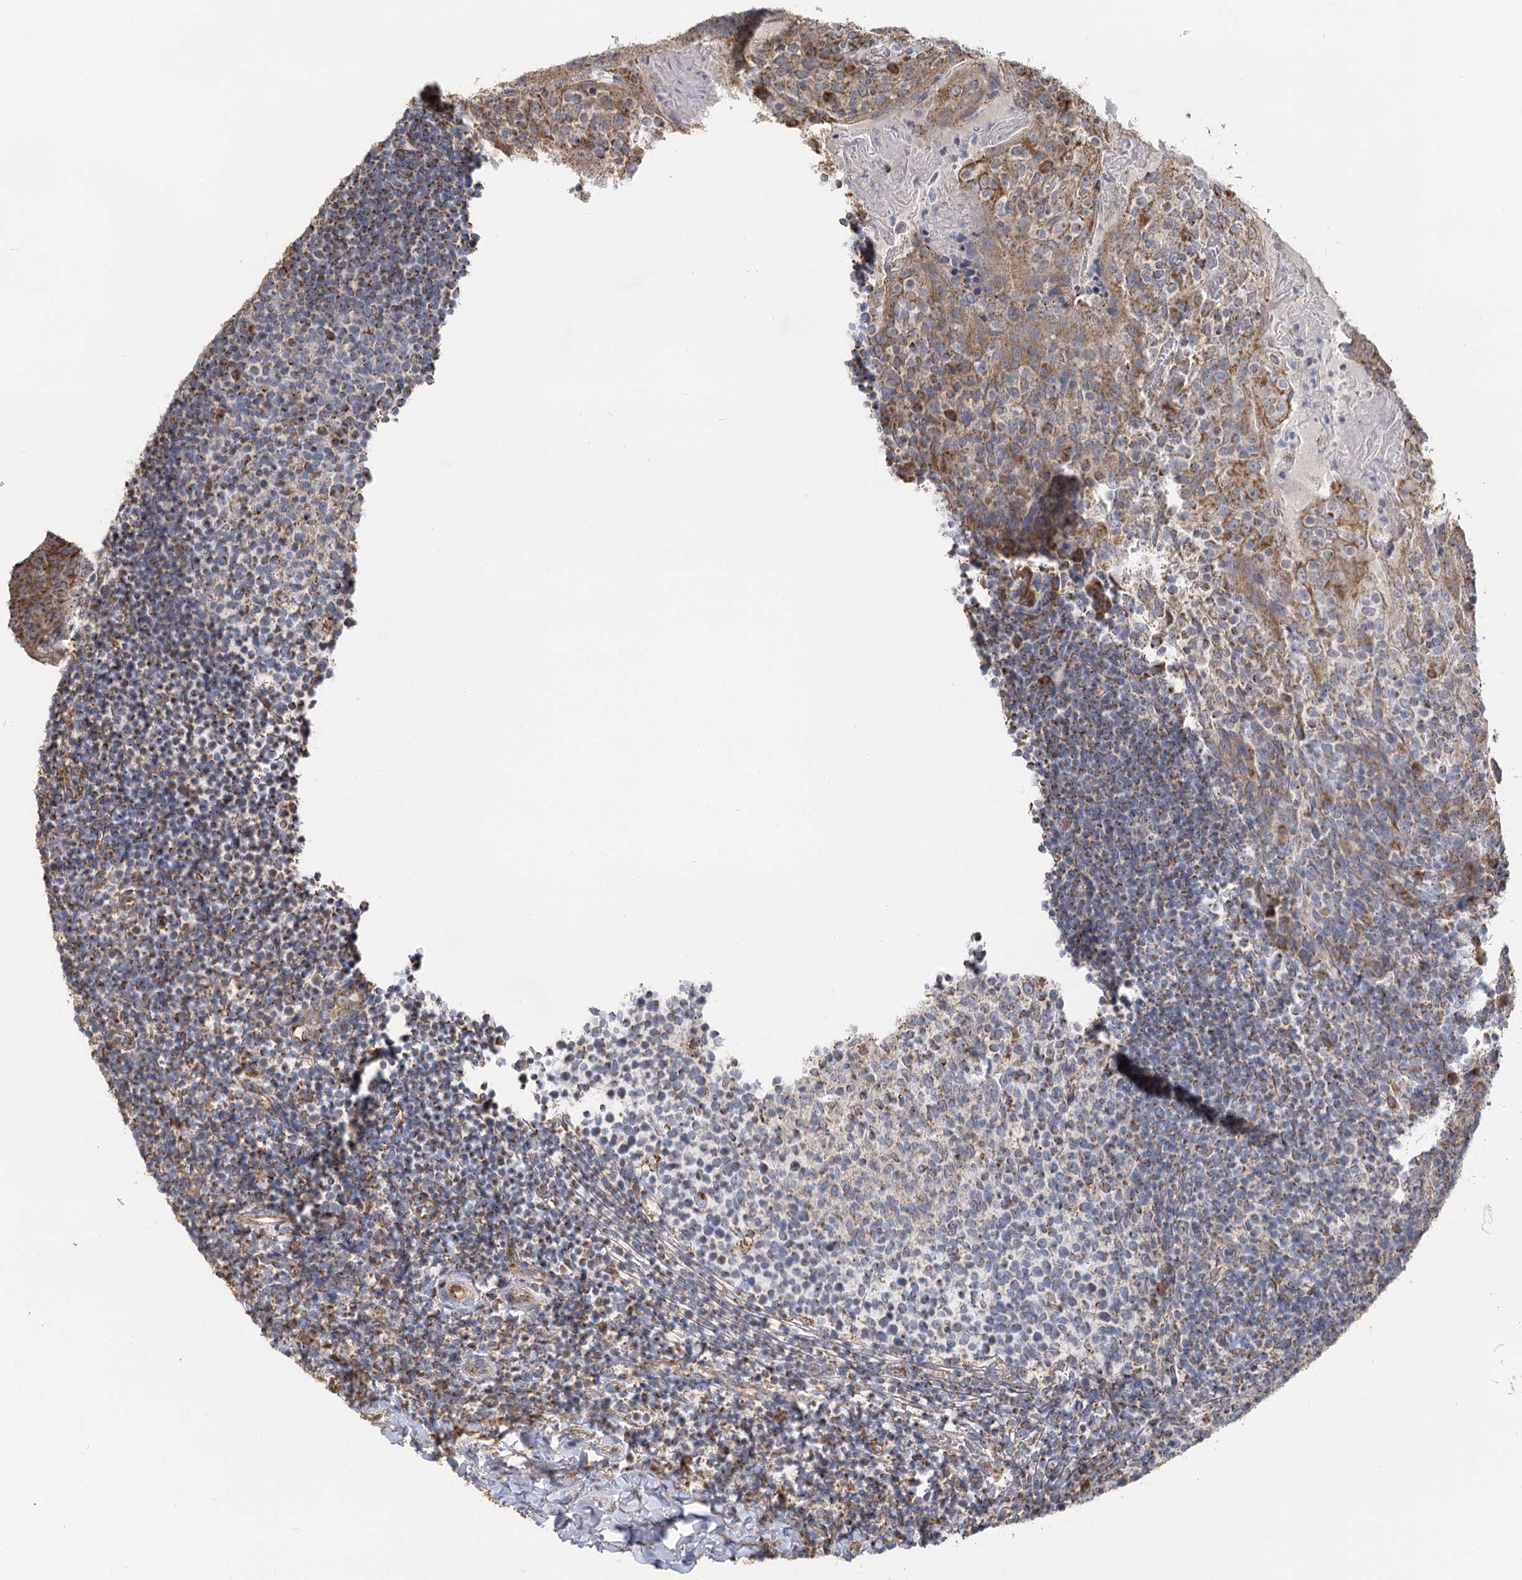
{"staining": {"intensity": "moderate", "quantity": "<25%", "location": "cytoplasmic/membranous"}, "tissue": "tonsil", "cell_type": "Germinal center cells", "image_type": "normal", "snomed": [{"axis": "morphology", "description": "Normal tissue, NOS"}, {"axis": "topography", "description": "Tonsil"}], "caption": "Germinal center cells exhibit low levels of moderate cytoplasmic/membranous staining in approximately <25% of cells in normal tonsil.", "gene": "IL11RA", "patient": {"sex": "female", "age": 10}}